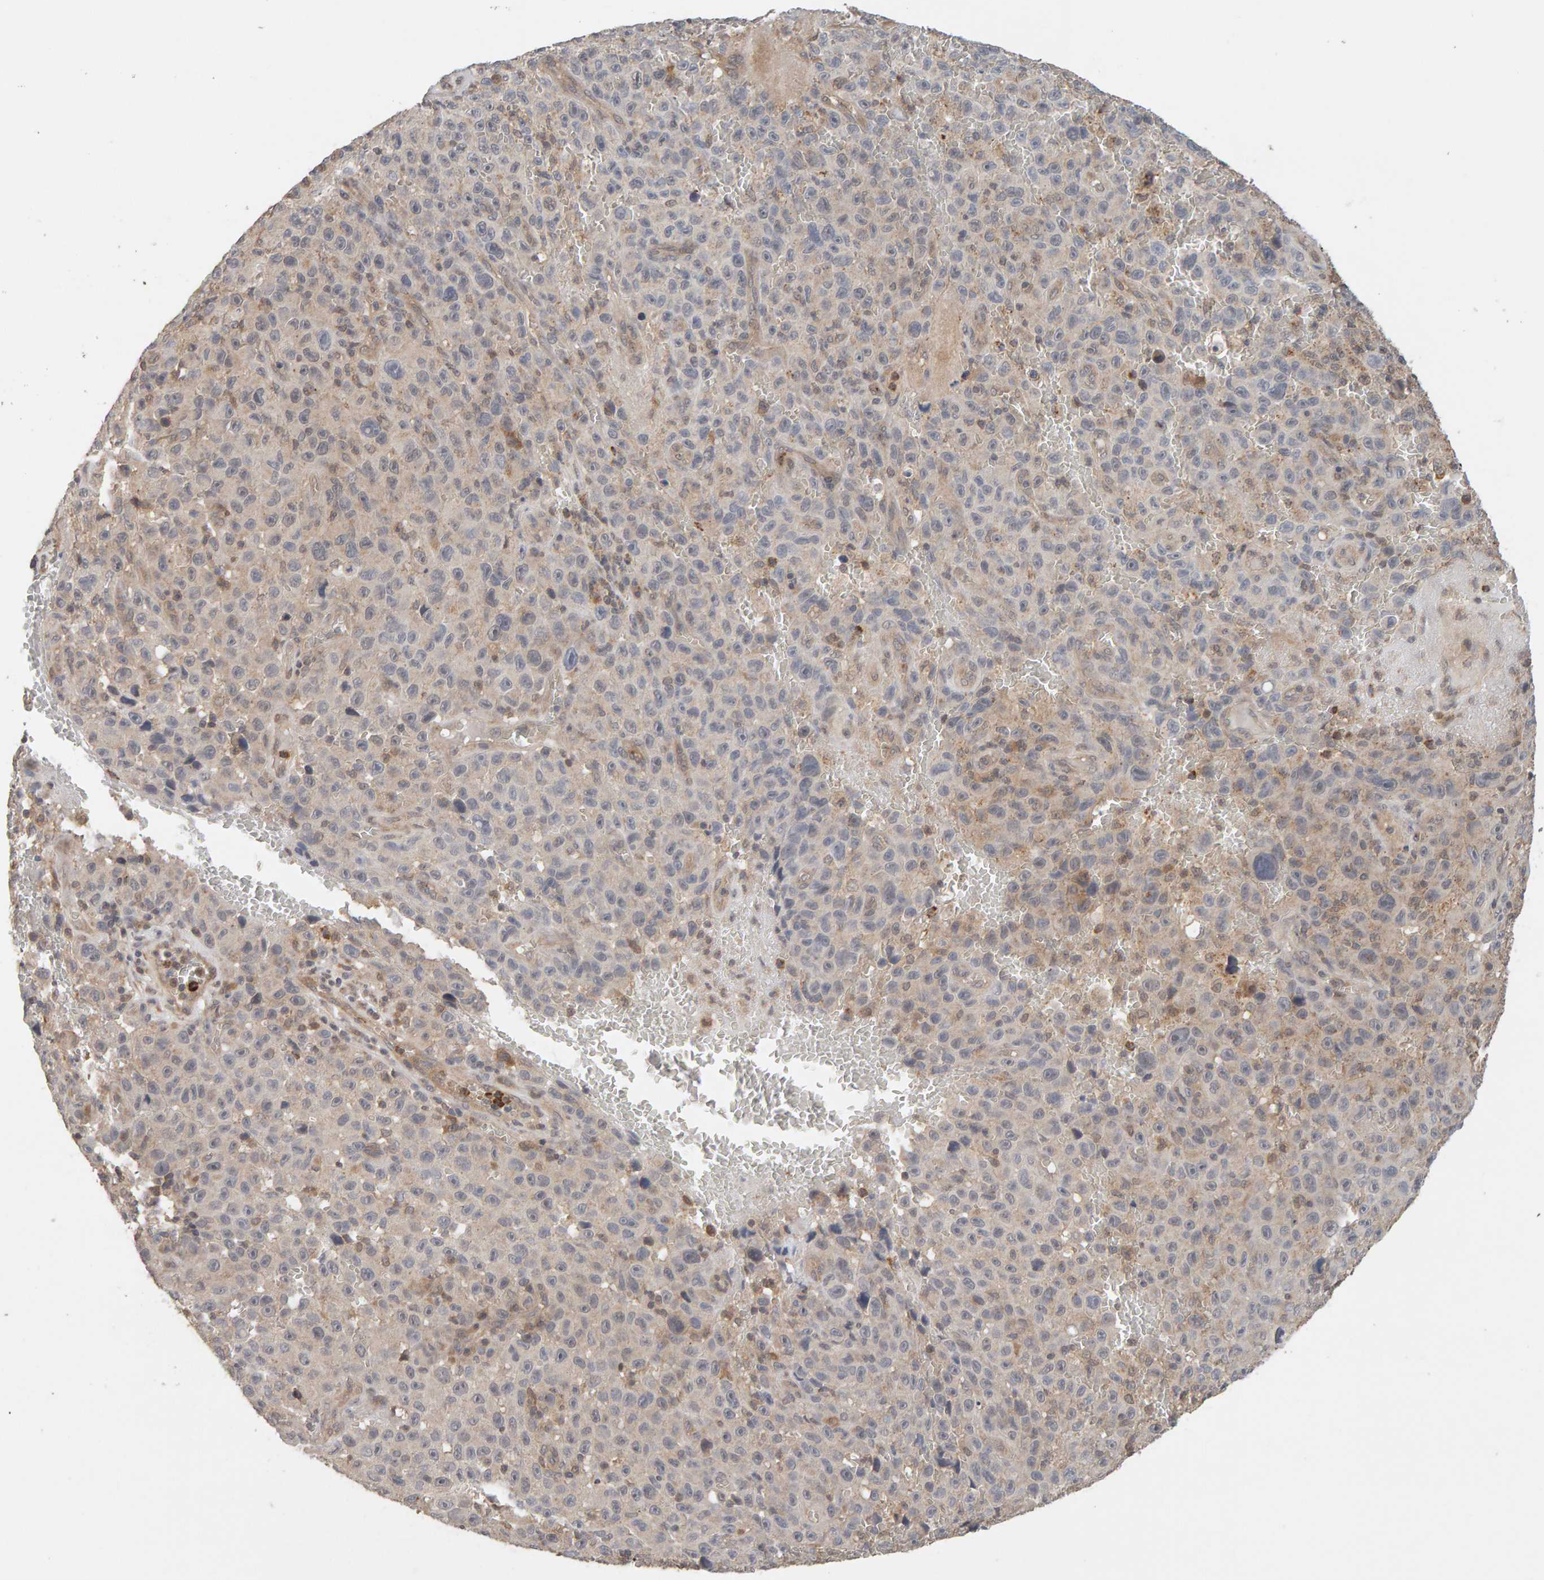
{"staining": {"intensity": "weak", "quantity": "<25%", "location": "cytoplasmic/membranous"}, "tissue": "melanoma", "cell_type": "Tumor cells", "image_type": "cancer", "snomed": [{"axis": "morphology", "description": "Malignant melanoma, NOS"}, {"axis": "topography", "description": "Skin"}], "caption": "Tumor cells show no significant protein positivity in malignant melanoma. (DAB (3,3'-diaminobenzidine) IHC, high magnification).", "gene": "DNAJC7", "patient": {"sex": "female", "age": 82}}